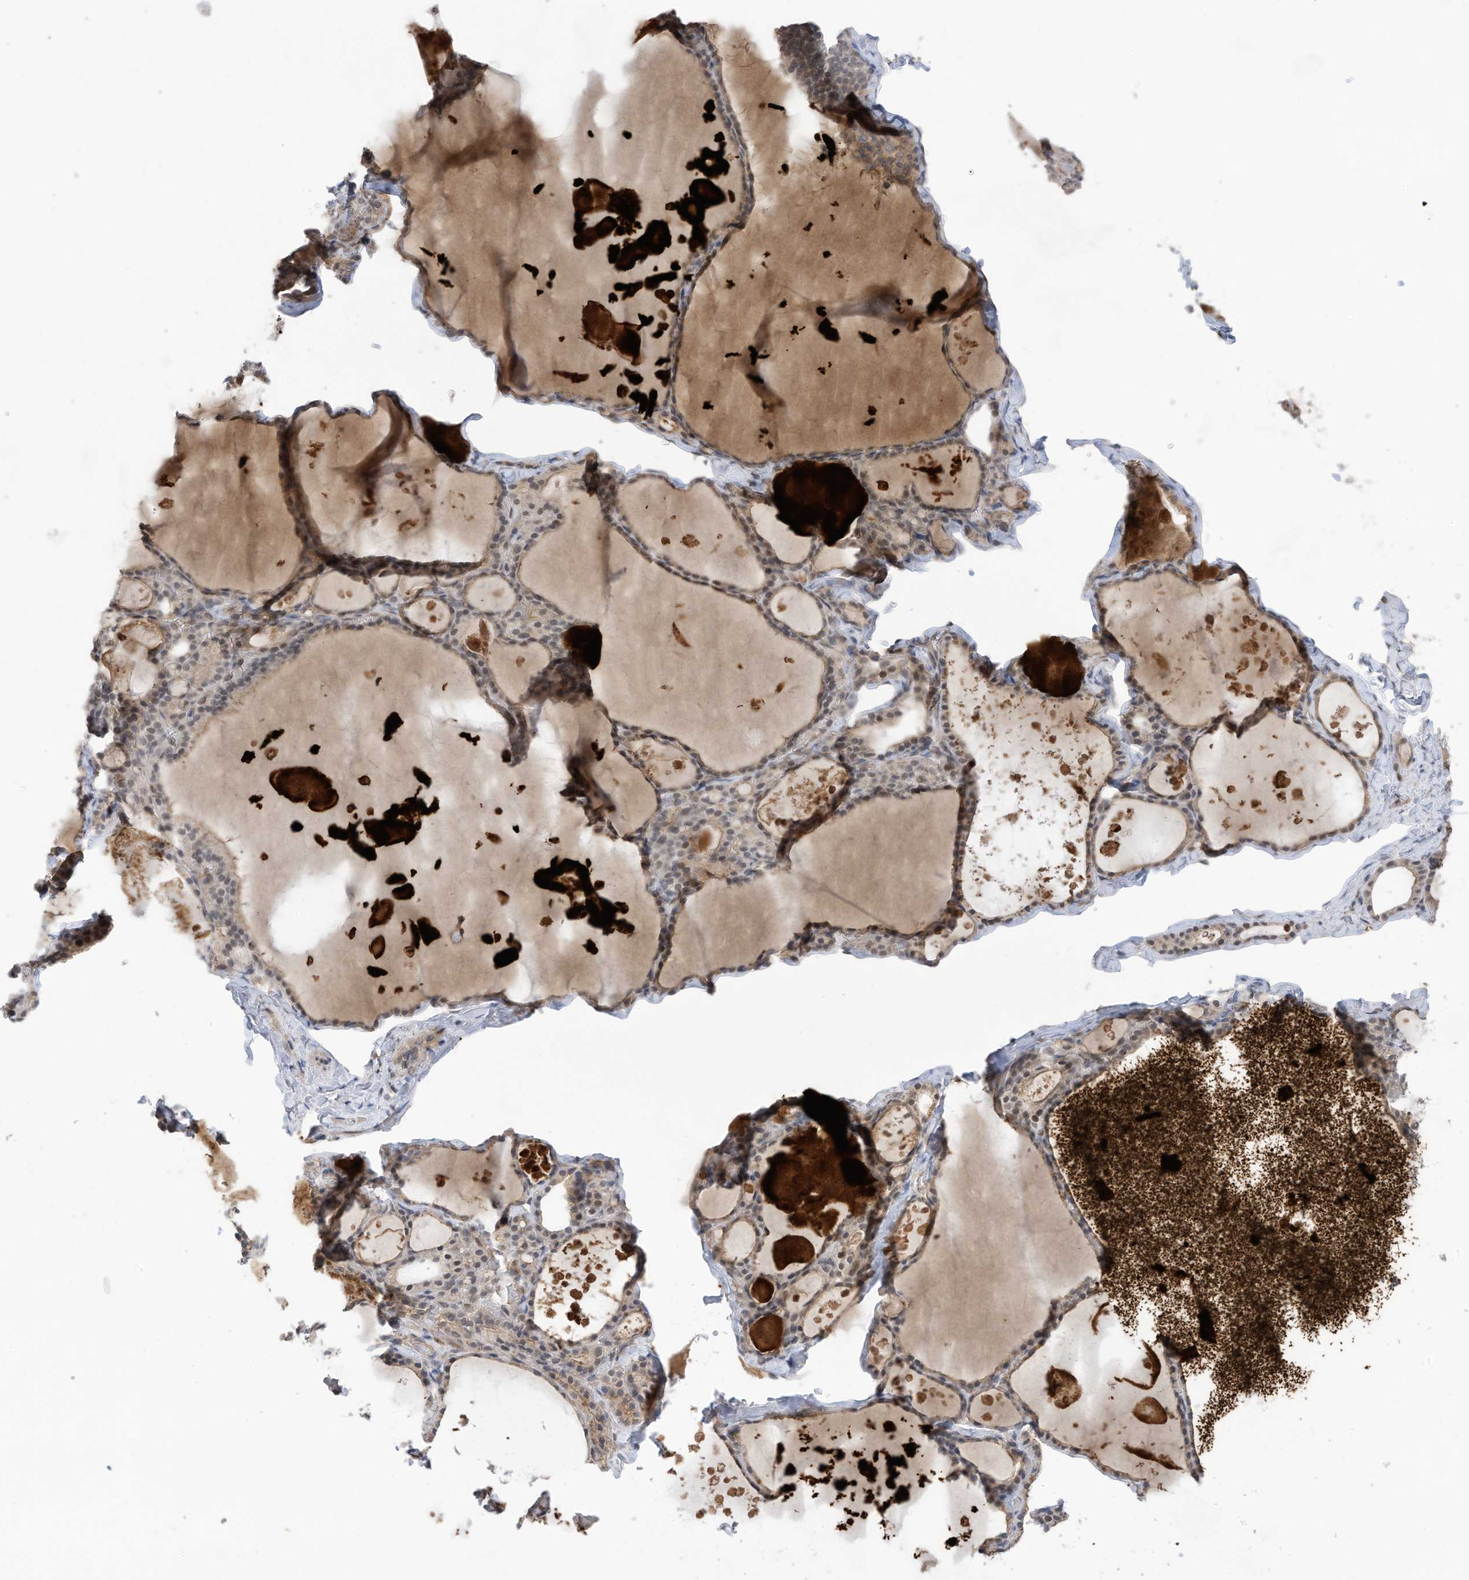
{"staining": {"intensity": "weak", "quantity": ">75%", "location": "cytoplasmic/membranous,nuclear"}, "tissue": "thyroid gland", "cell_type": "Glandular cells", "image_type": "normal", "snomed": [{"axis": "morphology", "description": "Normal tissue, NOS"}, {"axis": "topography", "description": "Thyroid gland"}], "caption": "Thyroid gland stained with immunohistochemistry (IHC) reveals weak cytoplasmic/membranous,nuclear positivity in approximately >75% of glandular cells.", "gene": "REC8", "patient": {"sex": "male", "age": 56}}